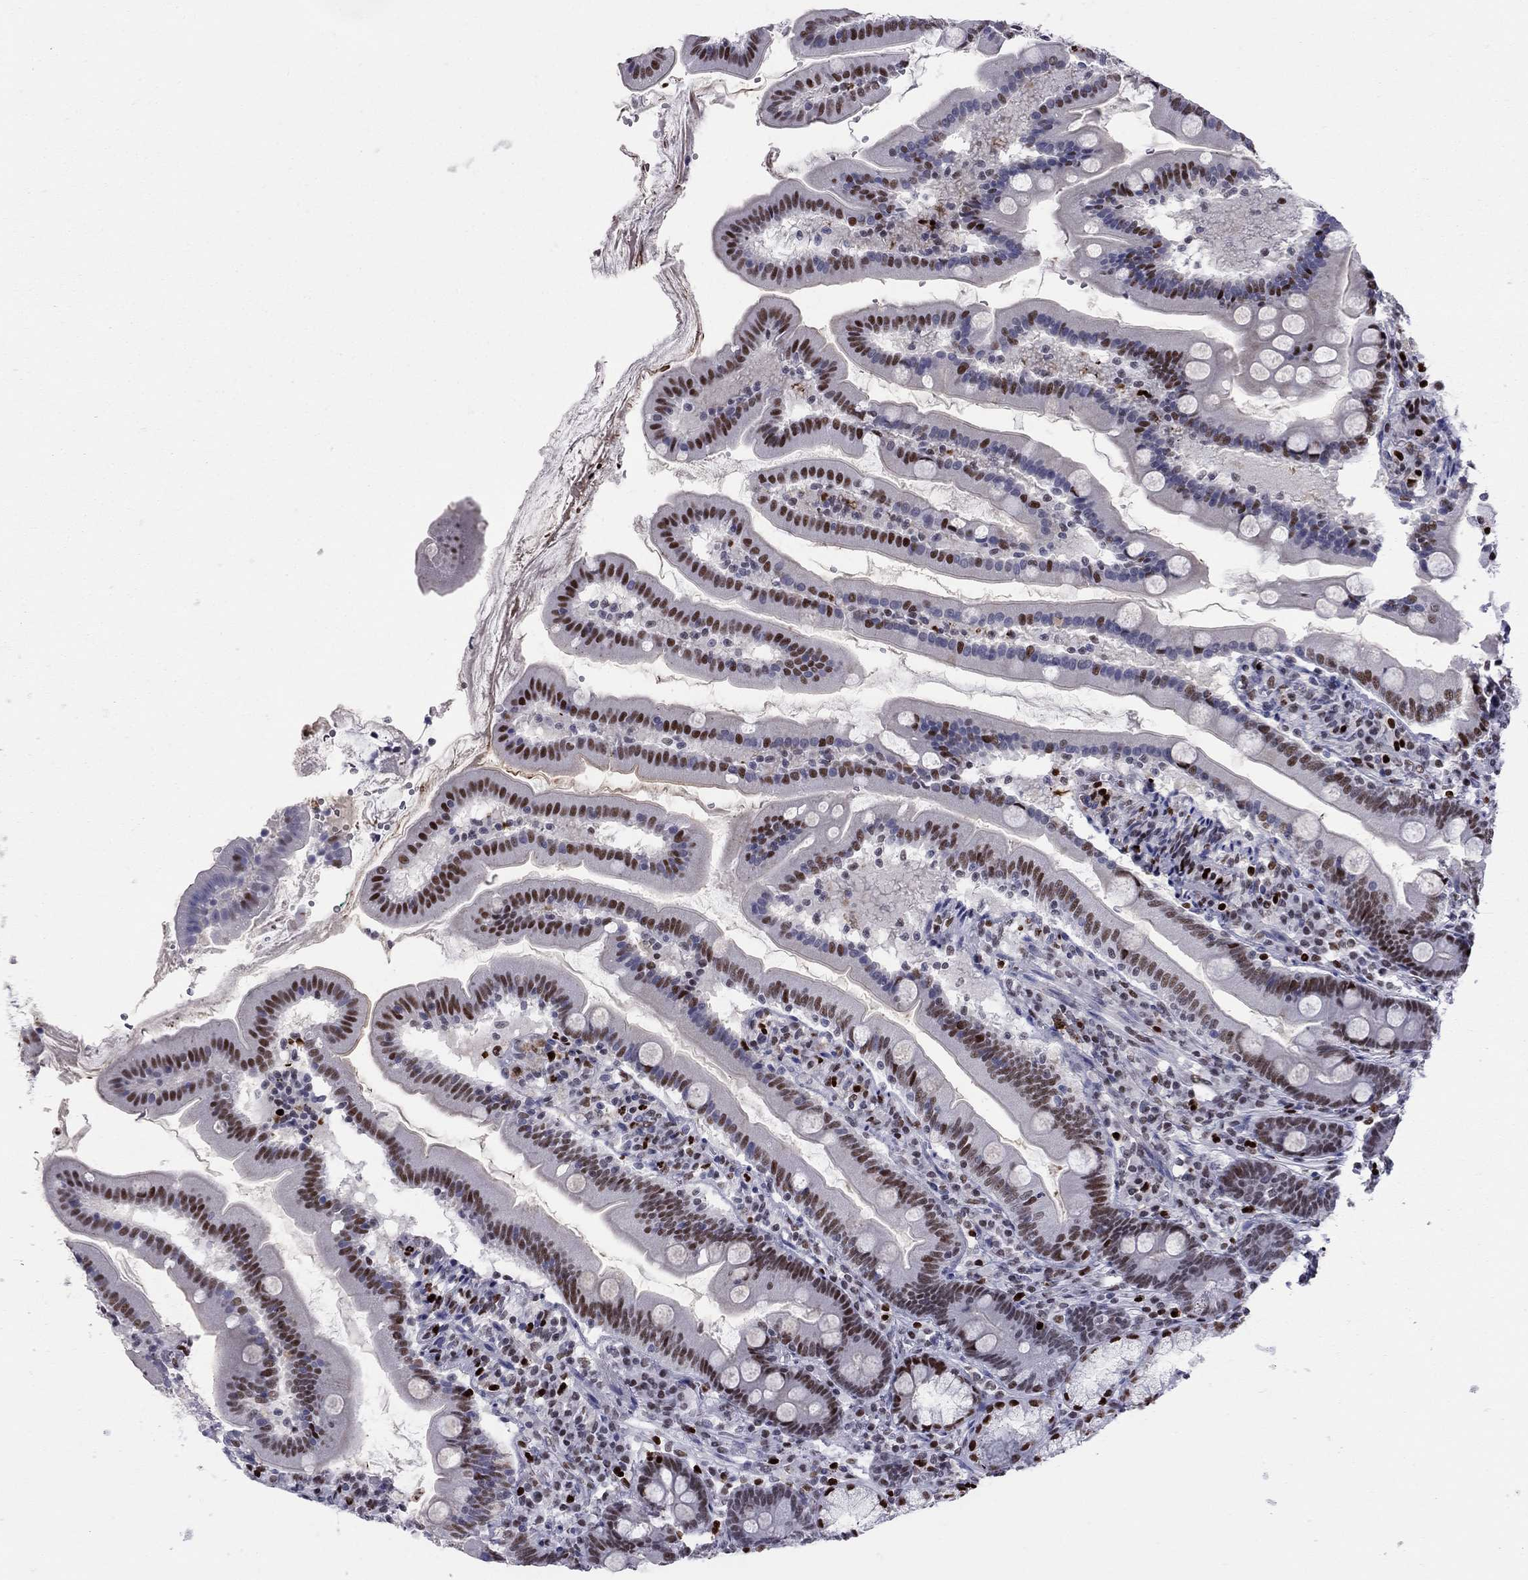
{"staining": {"intensity": "strong", "quantity": ">75%", "location": "nuclear"}, "tissue": "duodenum", "cell_type": "Glandular cells", "image_type": "normal", "snomed": [{"axis": "morphology", "description": "Normal tissue, NOS"}, {"axis": "topography", "description": "Duodenum"}], "caption": "This is a photomicrograph of IHC staining of benign duodenum, which shows strong positivity in the nuclear of glandular cells.", "gene": "PCGF3", "patient": {"sex": "female", "age": 67}}